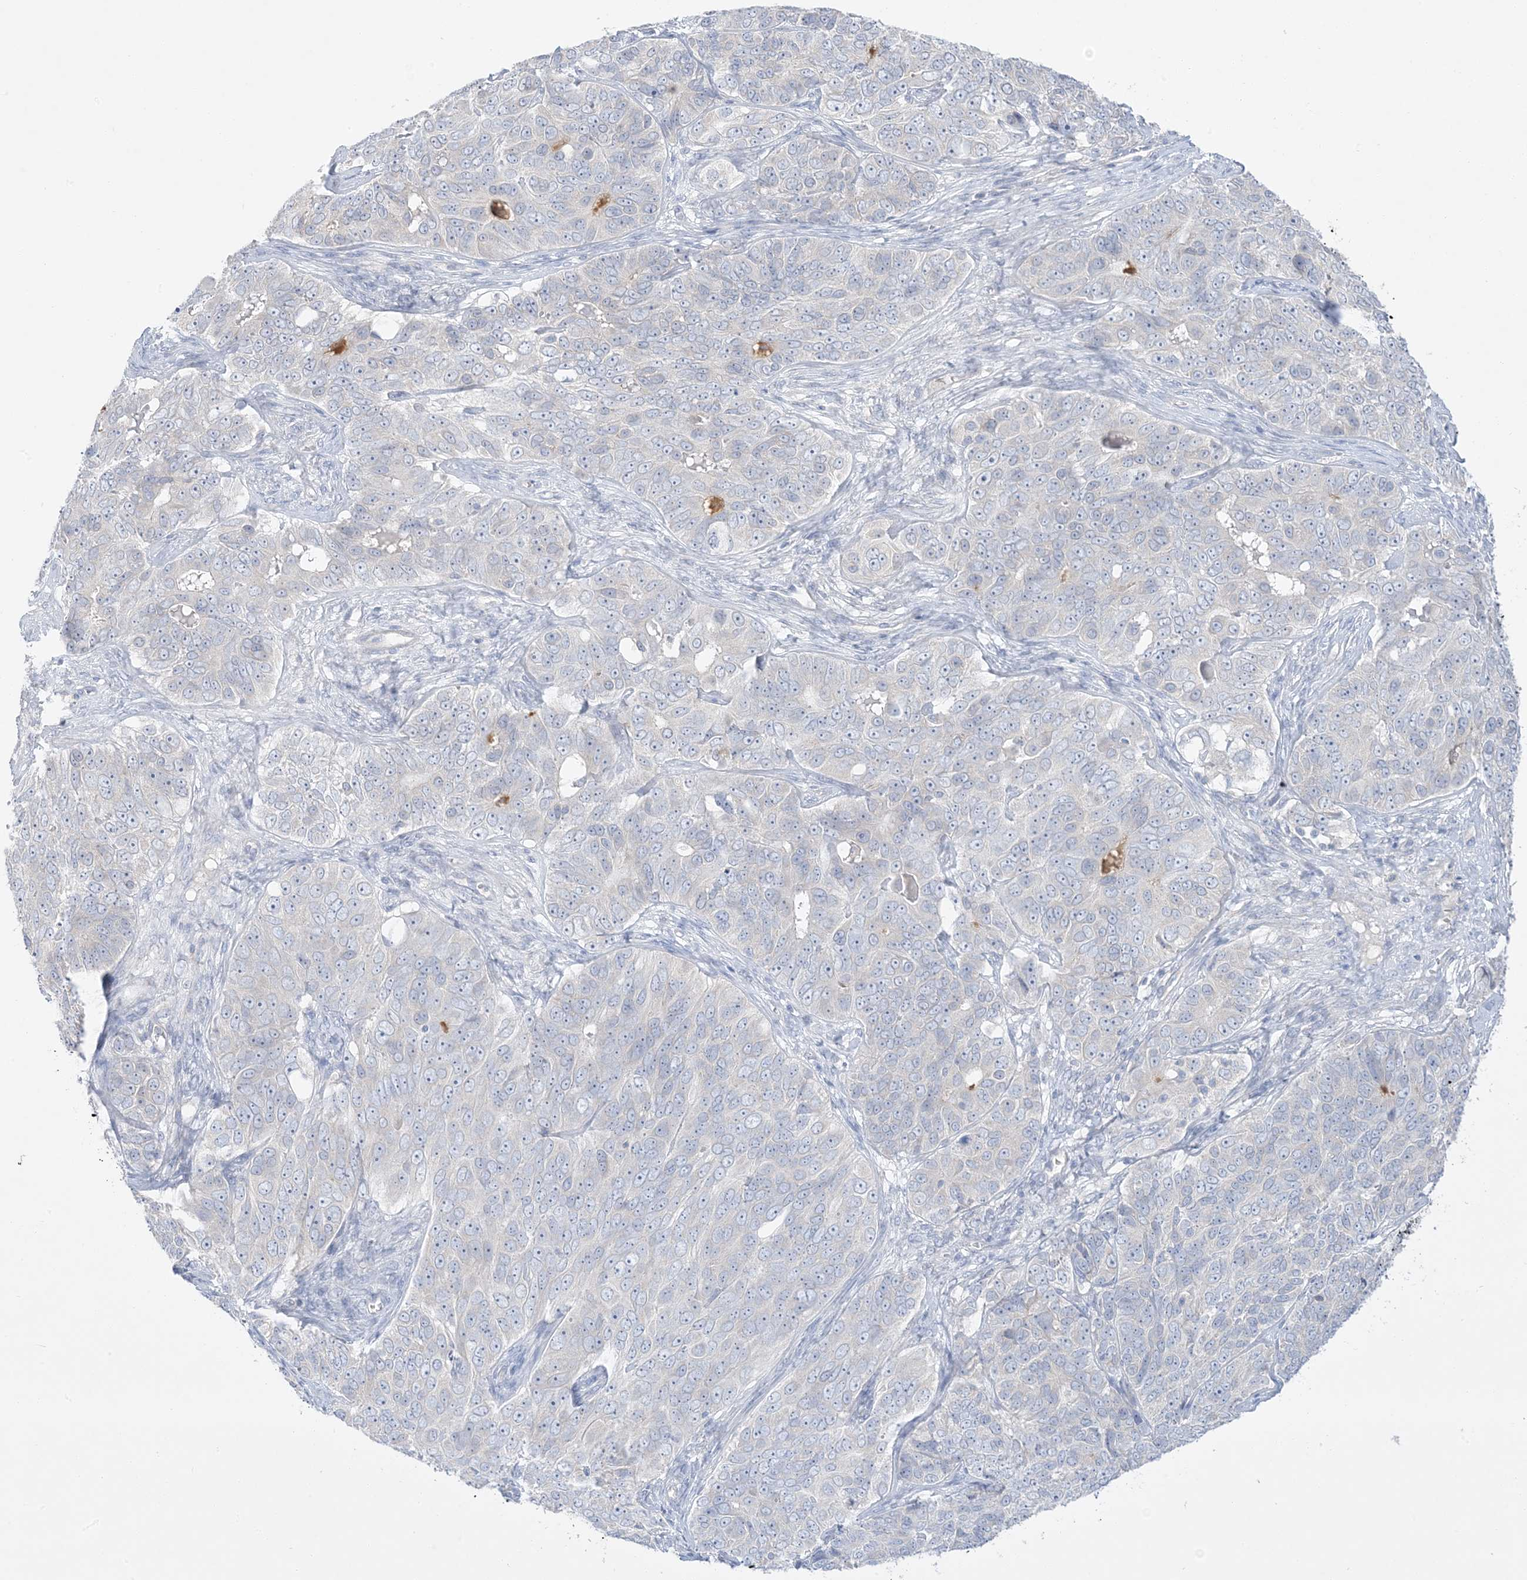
{"staining": {"intensity": "negative", "quantity": "none", "location": "none"}, "tissue": "ovarian cancer", "cell_type": "Tumor cells", "image_type": "cancer", "snomed": [{"axis": "morphology", "description": "Carcinoma, endometroid"}, {"axis": "topography", "description": "Ovary"}], "caption": "IHC histopathology image of neoplastic tissue: human ovarian cancer (endometroid carcinoma) stained with DAB (3,3'-diaminobenzidine) displays no significant protein positivity in tumor cells.", "gene": "FAM184A", "patient": {"sex": "female", "age": 51}}